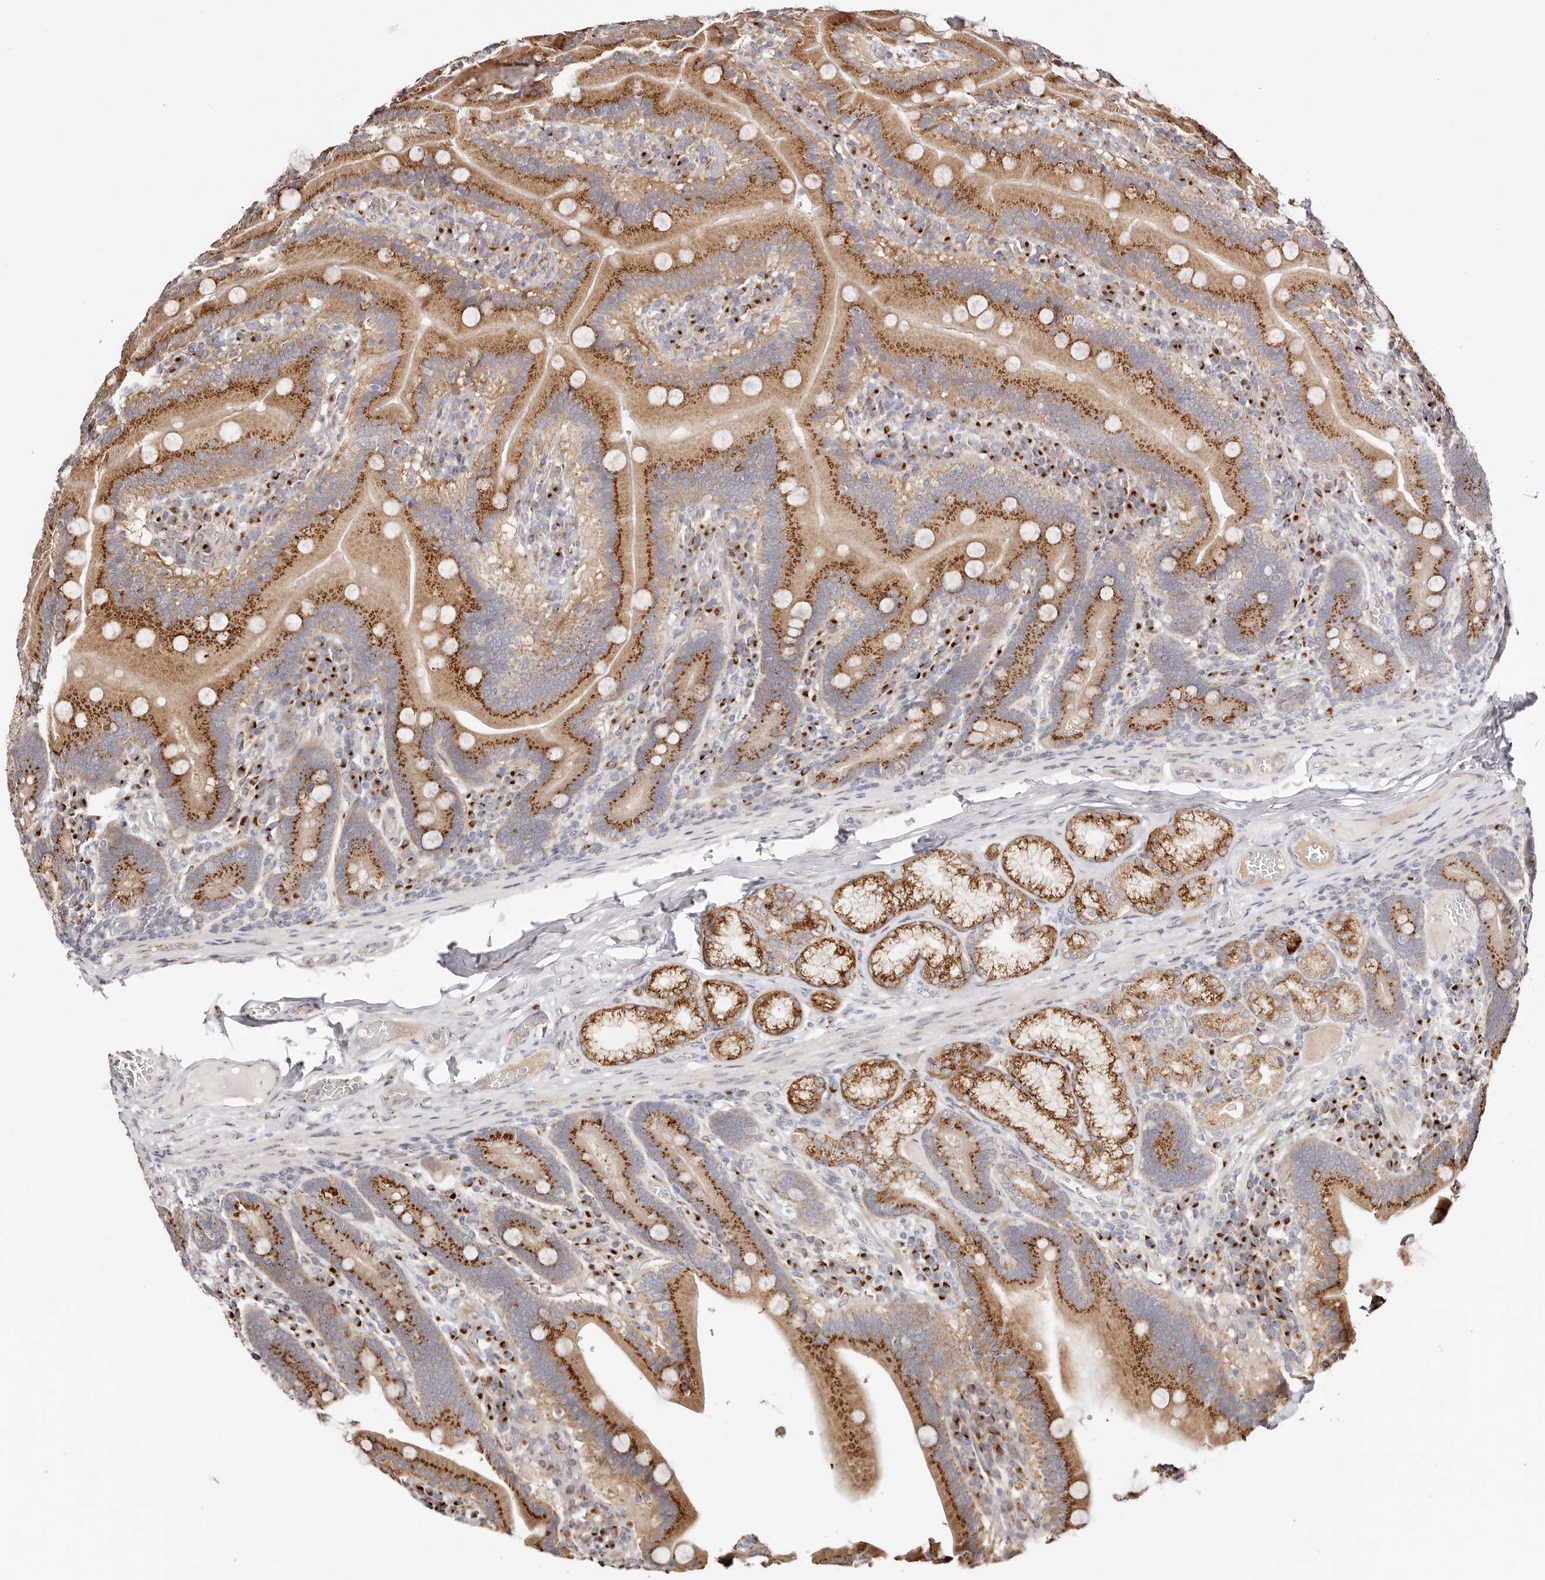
{"staining": {"intensity": "strong", "quantity": ">75%", "location": "cytoplasmic/membranous"}, "tissue": "duodenum", "cell_type": "Glandular cells", "image_type": "normal", "snomed": [{"axis": "morphology", "description": "Normal tissue, NOS"}, {"axis": "topography", "description": "Duodenum"}], "caption": "The photomicrograph exhibits a brown stain indicating the presence of a protein in the cytoplasmic/membranous of glandular cells in duodenum. Using DAB (3,3'-diaminobenzidine) (brown) and hematoxylin (blue) stains, captured at high magnification using brightfield microscopy.", "gene": "MAPK6", "patient": {"sex": "female", "age": 62}}